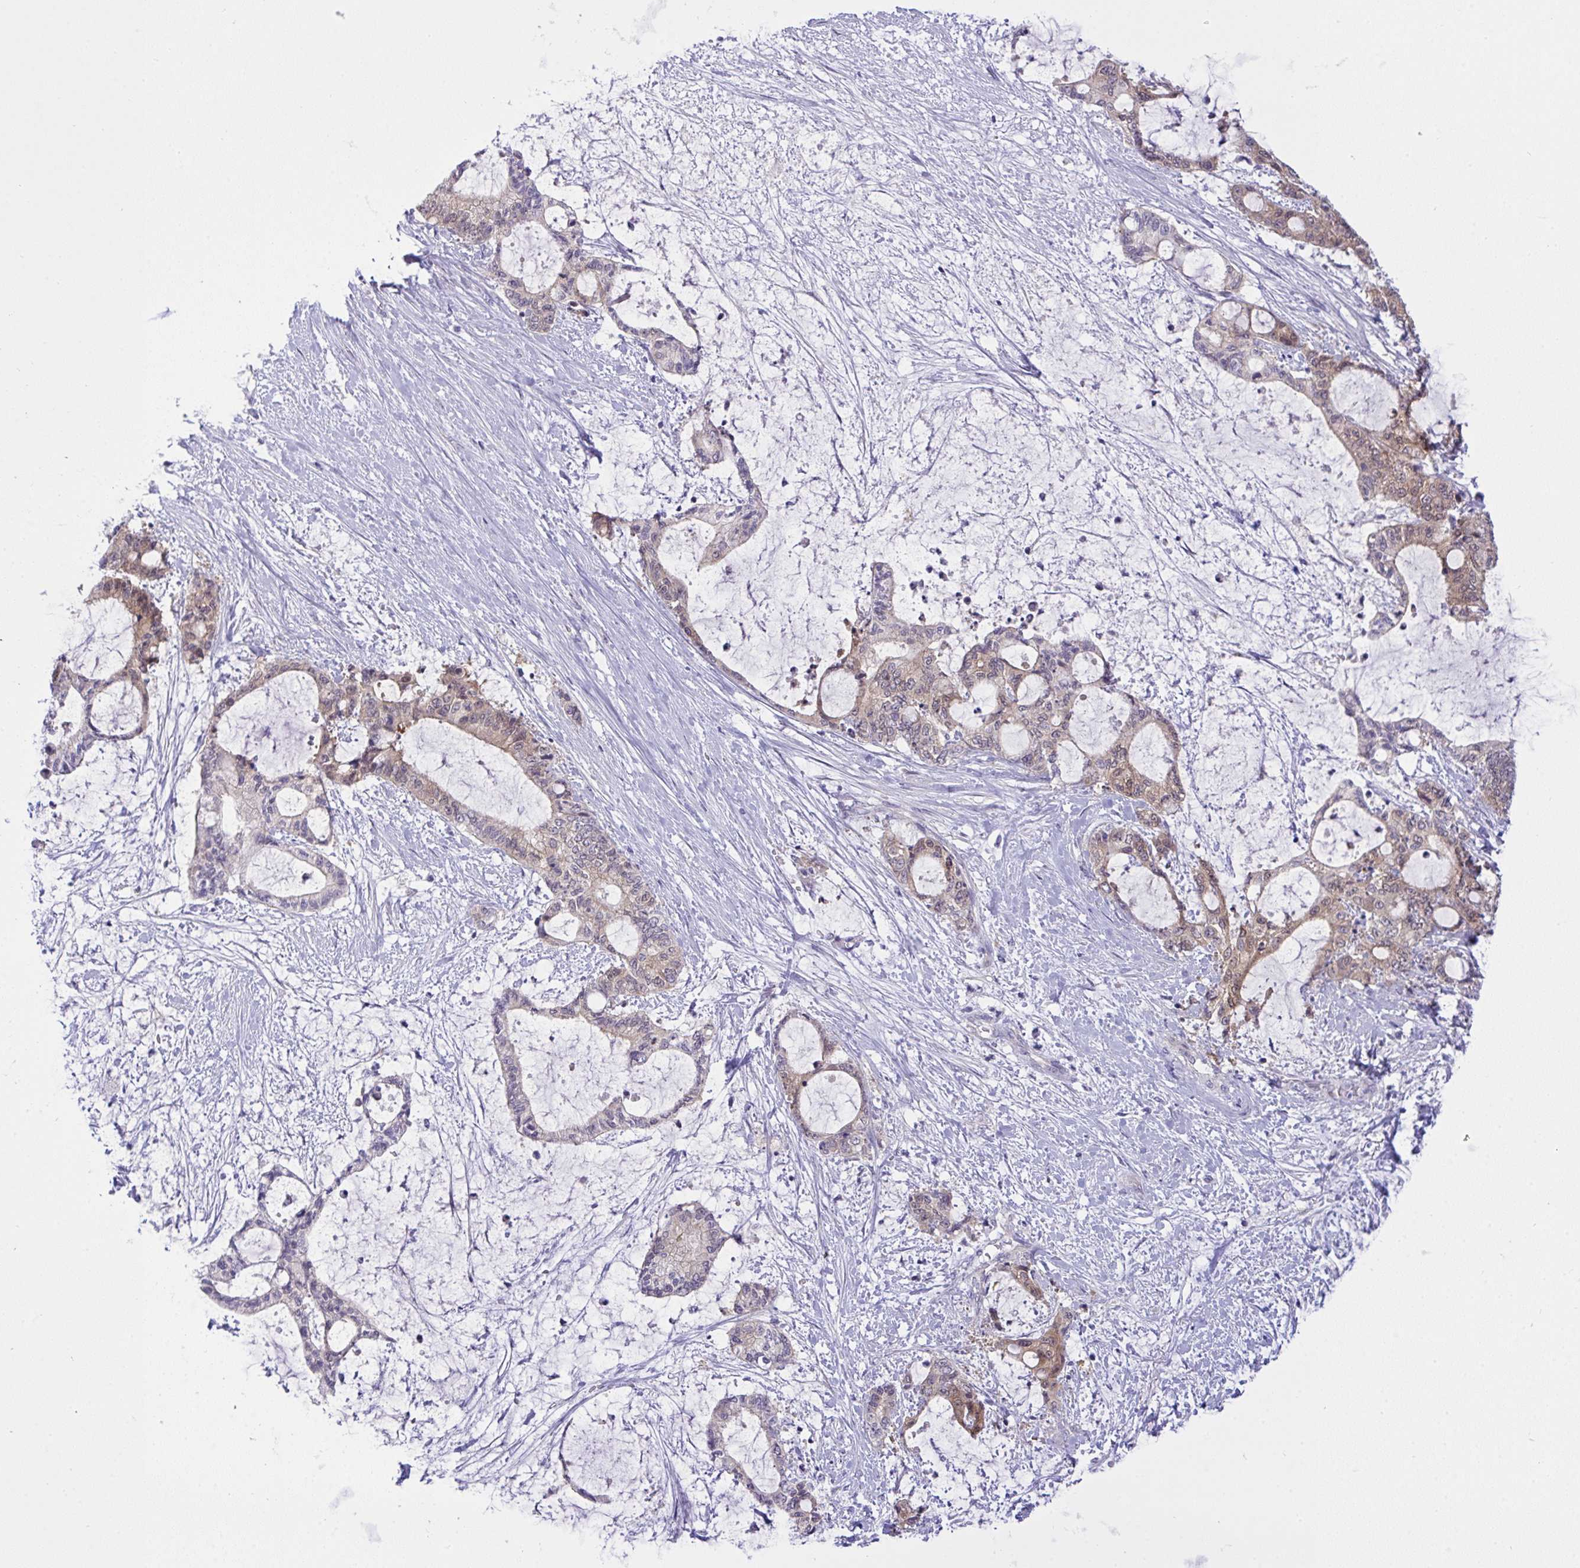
{"staining": {"intensity": "moderate", "quantity": "25%-75%", "location": "cytoplasmic/membranous,nuclear"}, "tissue": "liver cancer", "cell_type": "Tumor cells", "image_type": "cancer", "snomed": [{"axis": "morphology", "description": "Normal tissue, NOS"}, {"axis": "morphology", "description": "Cholangiocarcinoma"}, {"axis": "topography", "description": "Liver"}, {"axis": "topography", "description": "Peripheral nerve tissue"}], "caption": "Liver cancer (cholangiocarcinoma) tissue shows moderate cytoplasmic/membranous and nuclear staining in approximately 25%-75% of tumor cells", "gene": "HOXD12", "patient": {"sex": "female", "age": 73}}